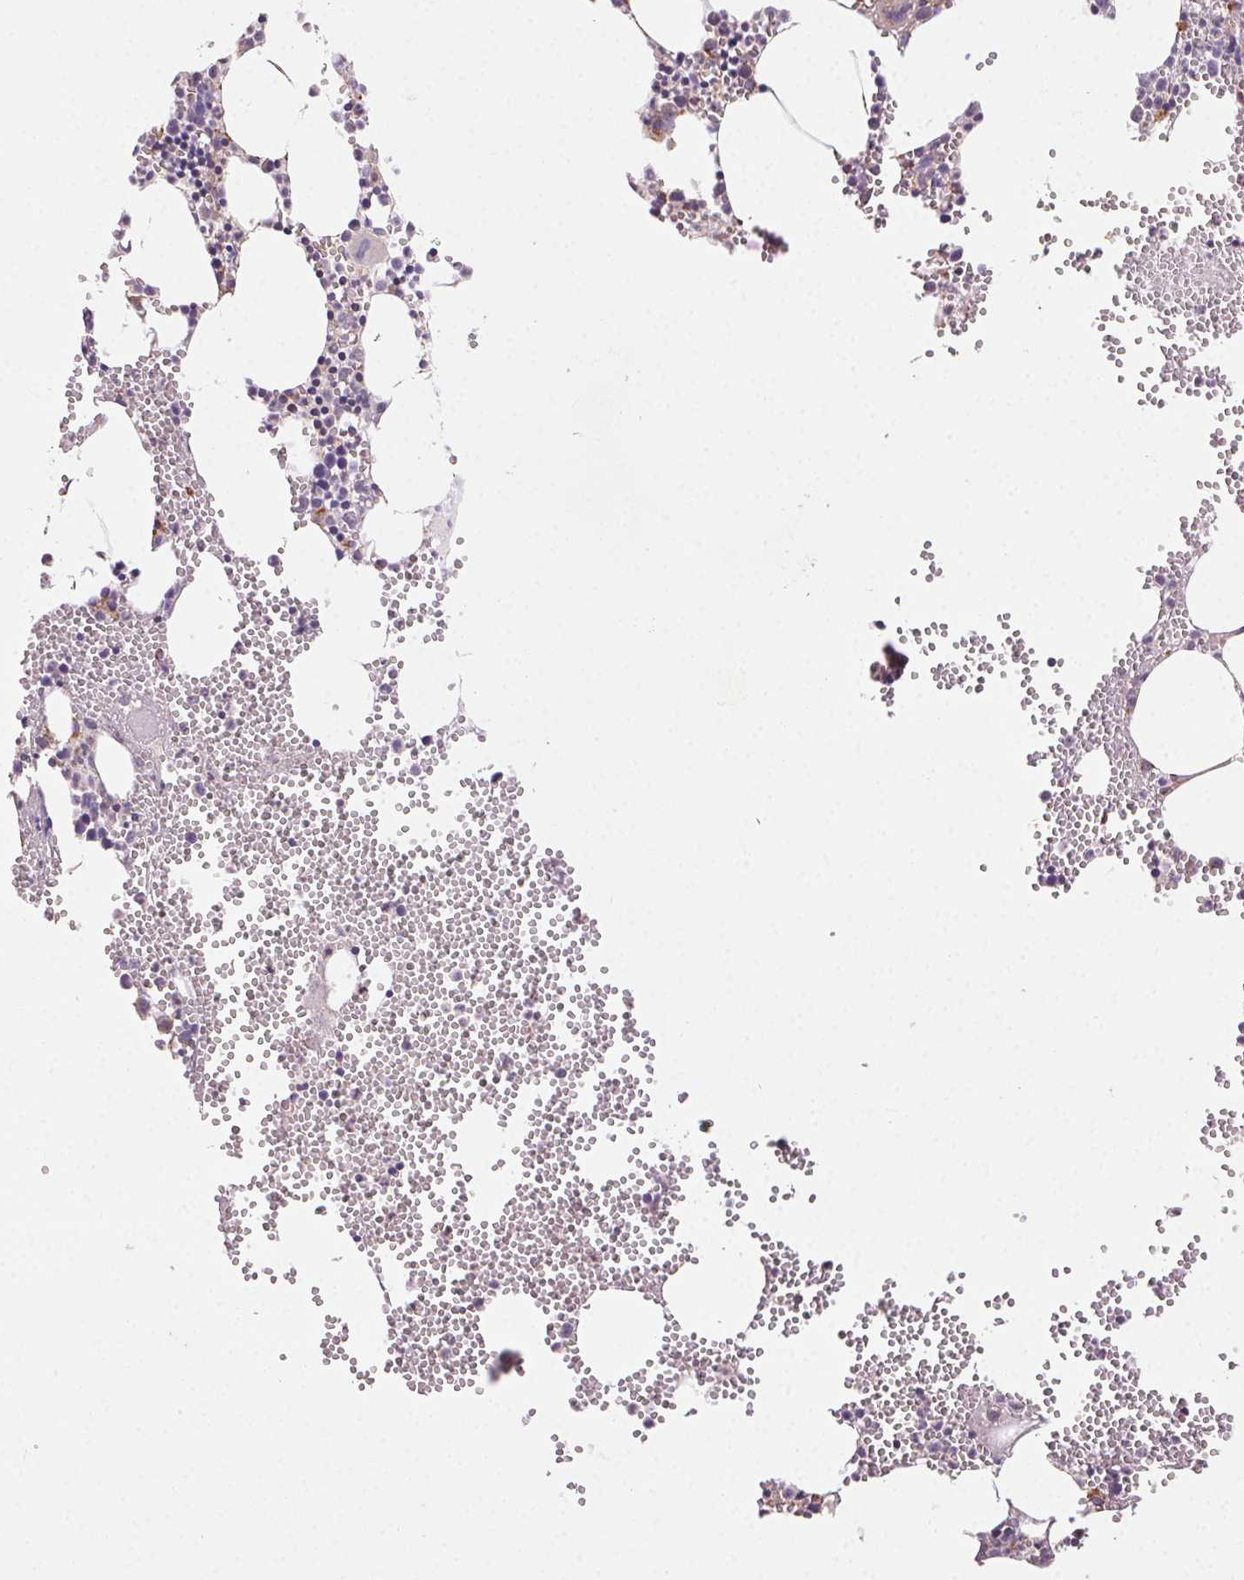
{"staining": {"intensity": "negative", "quantity": "none", "location": "none"}, "tissue": "bone marrow", "cell_type": "Hematopoietic cells", "image_type": "normal", "snomed": [{"axis": "morphology", "description": "Normal tissue, NOS"}, {"axis": "topography", "description": "Bone marrow"}], "caption": "Immunohistochemistry (IHC) of benign human bone marrow exhibits no staining in hematopoietic cells. (DAB (3,3'-diaminobenzidine) immunohistochemistry, high magnification).", "gene": "FNBP1L", "patient": {"sex": "male", "age": 89}}